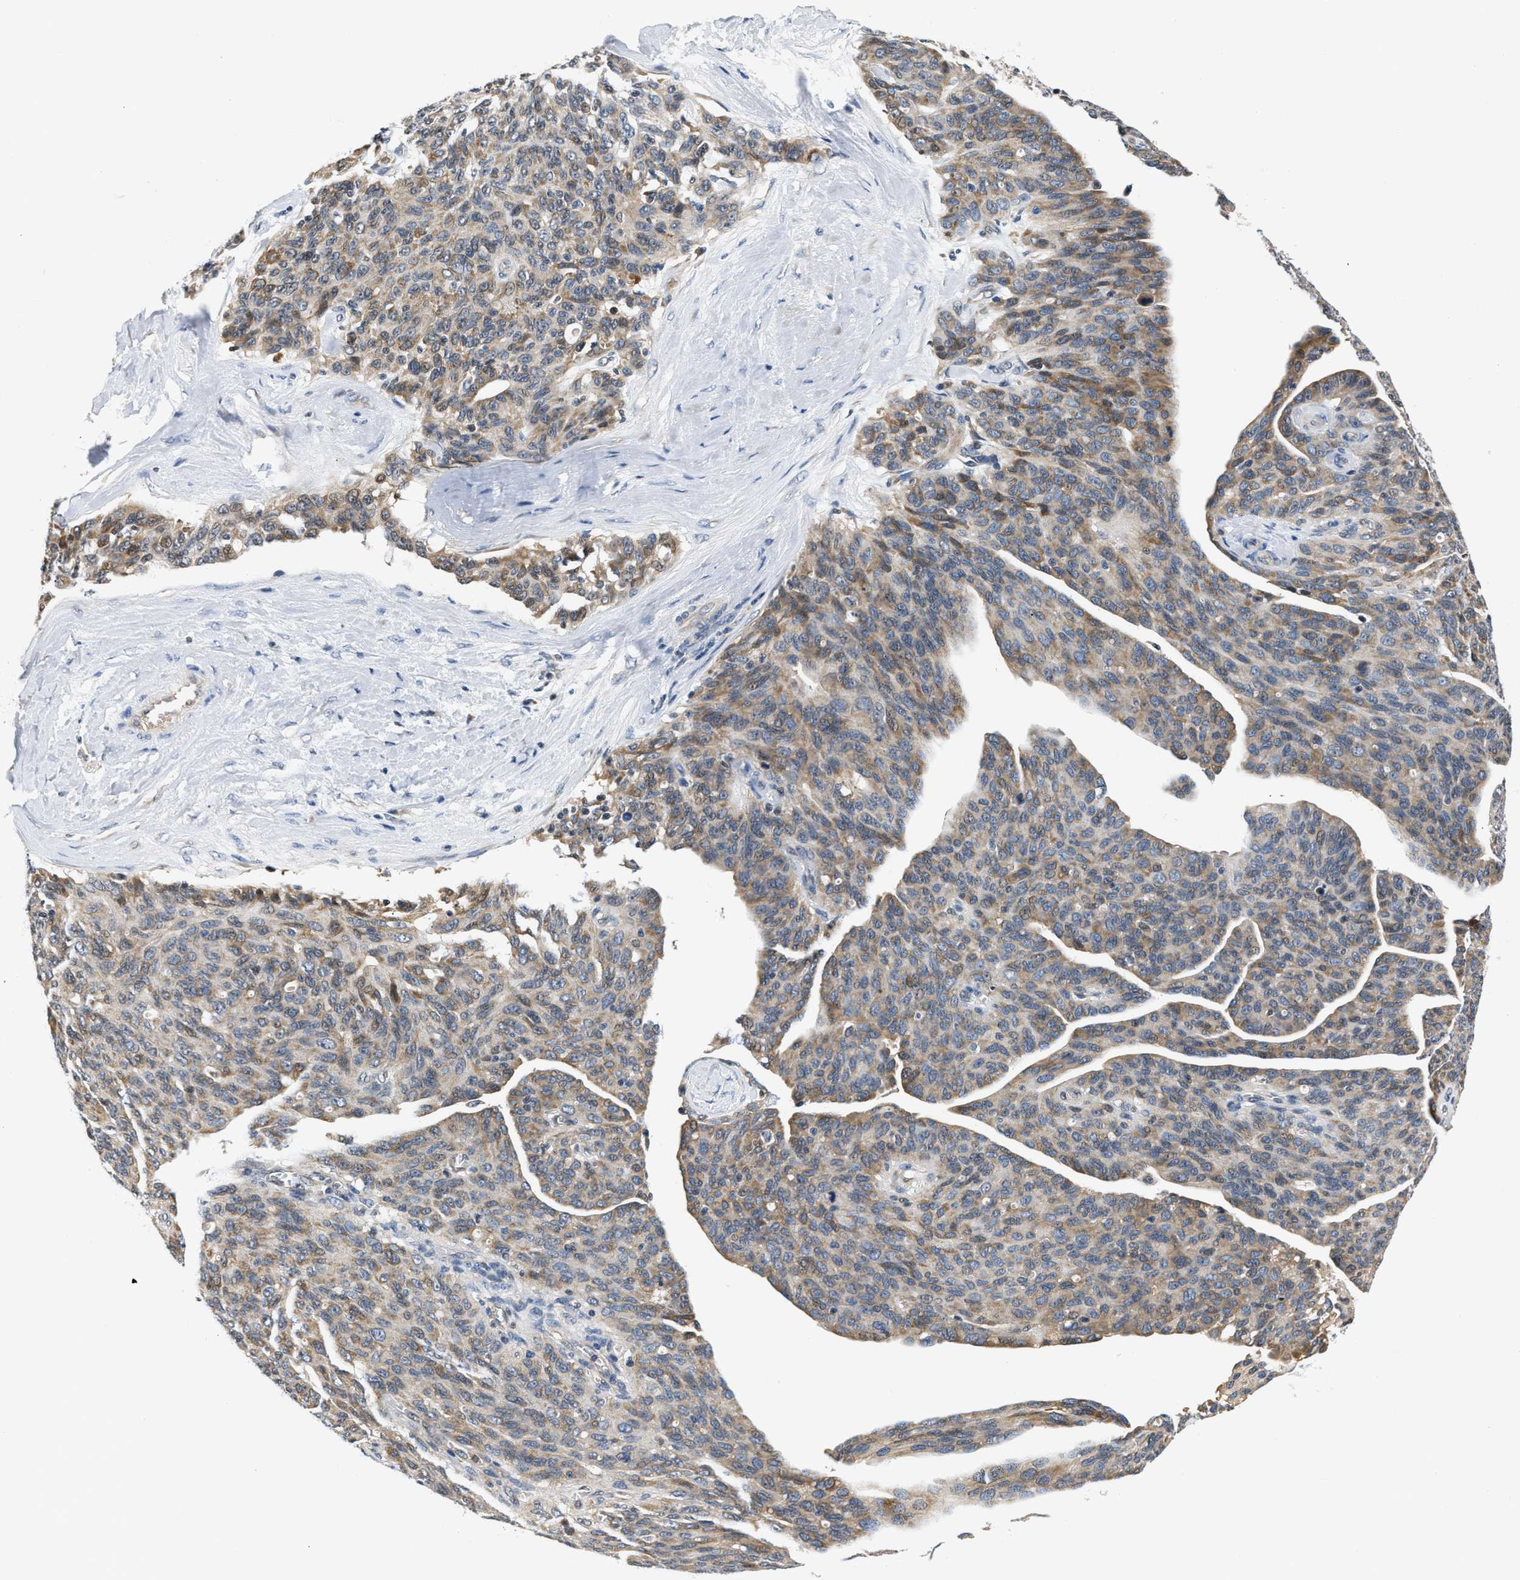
{"staining": {"intensity": "moderate", "quantity": ">75%", "location": "cytoplasmic/membranous"}, "tissue": "ovarian cancer", "cell_type": "Tumor cells", "image_type": "cancer", "snomed": [{"axis": "morphology", "description": "Carcinoma, endometroid"}, {"axis": "topography", "description": "Ovary"}], "caption": "Human endometroid carcinoma (ovarian) stained with a brown dye demonstrates moderate cytoplasmic/membranous positive positivity in approximately >75% of tumor cells.", "gene": "TNIP2", "patient": {"sex": "female", "age": 60}}